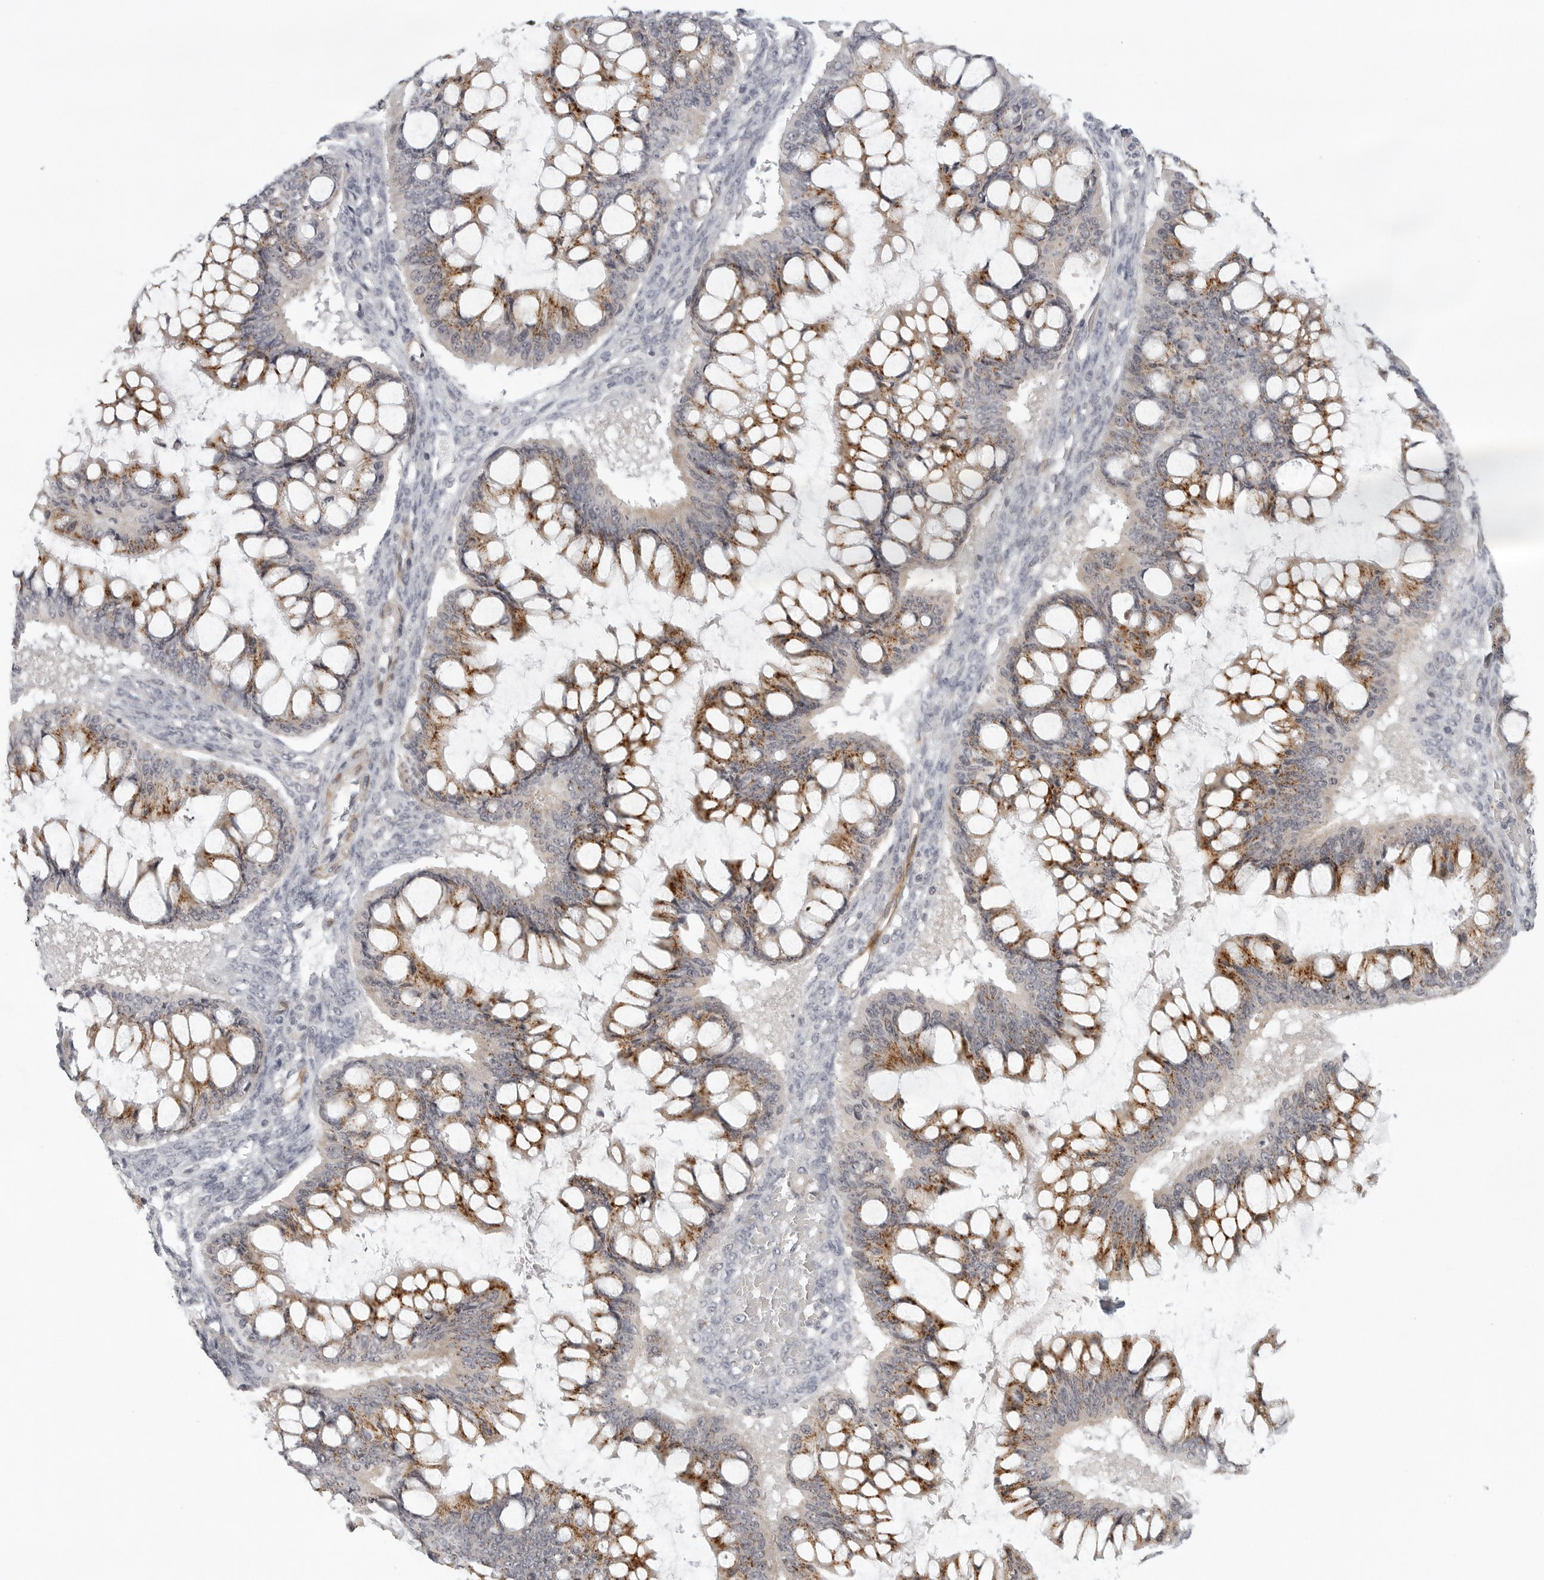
{"staining": {"intensity": "moderate", "quantity": ">75%", "location": "cytoplasmic/membranous"}, "tissue": "ovarian cancer", "cell_type": "Tumor cells", "image_type": "cancer", "snomed": [{"axis": "morphology", "description": "Cystadenocarcinoma, mucinous, NOS"}, {"axis": "topography", "description": "Ovary"}], "caption": "High-power microscopy captured an IHC image of ovarian cancer (mucinous cystadenocarcinoma), revealing moderate cytoplasmic/membranous positivity in about >75% of tumor cells.", "gene": "TUT4", "patient": {"sex": "female", "age": 73}}